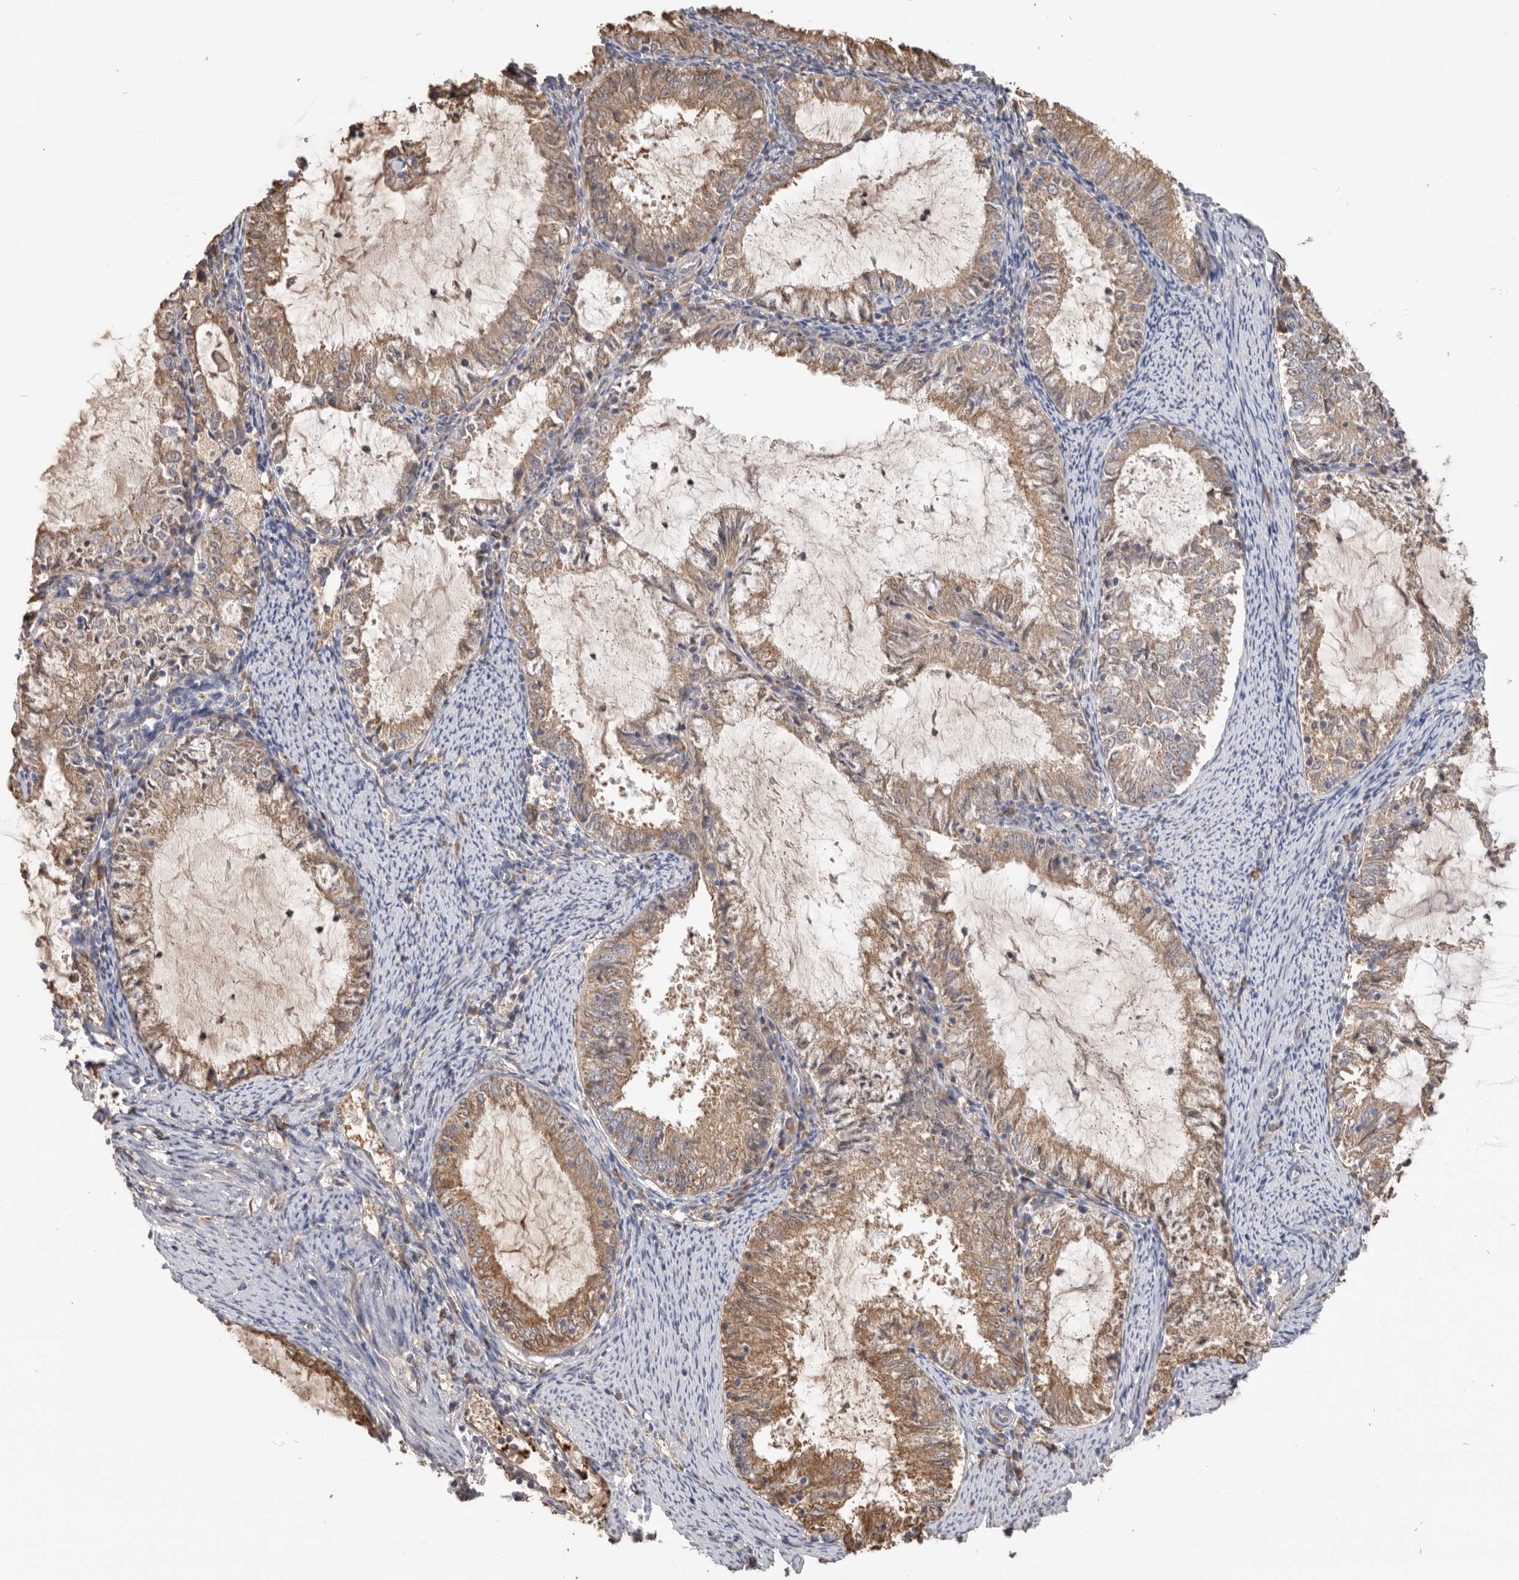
{"staining": {"intensity": "moderate", "quantity": ">75%", "location": "cytoplasmic/membranous"}, "tissue": "endometrial cancer", "cell_type": "Tumor cells", "image_type": "cancer", "snomed": [{"axis": "morphology", "description": "Adenocarcinoma, NOS"}, {"axis": "topography", "description": "Endometrium"}], "caption": "Immunohistochemistry staining of endometrial adenocarcinoma, which displays medium levels of moderate cytoplasmic/membranous positivity in approximately >75% of tumor cells indicating moderate cytoplasmic/membranous protein expression. The staining was performed using DAB (3,3'-diaminobenzidine) (brown) for protein detection and nuclei were counterstained in hematoxylin (blue).", "gene": "CDC42BPB", "patient": {"sex": "female", "age": 57}}